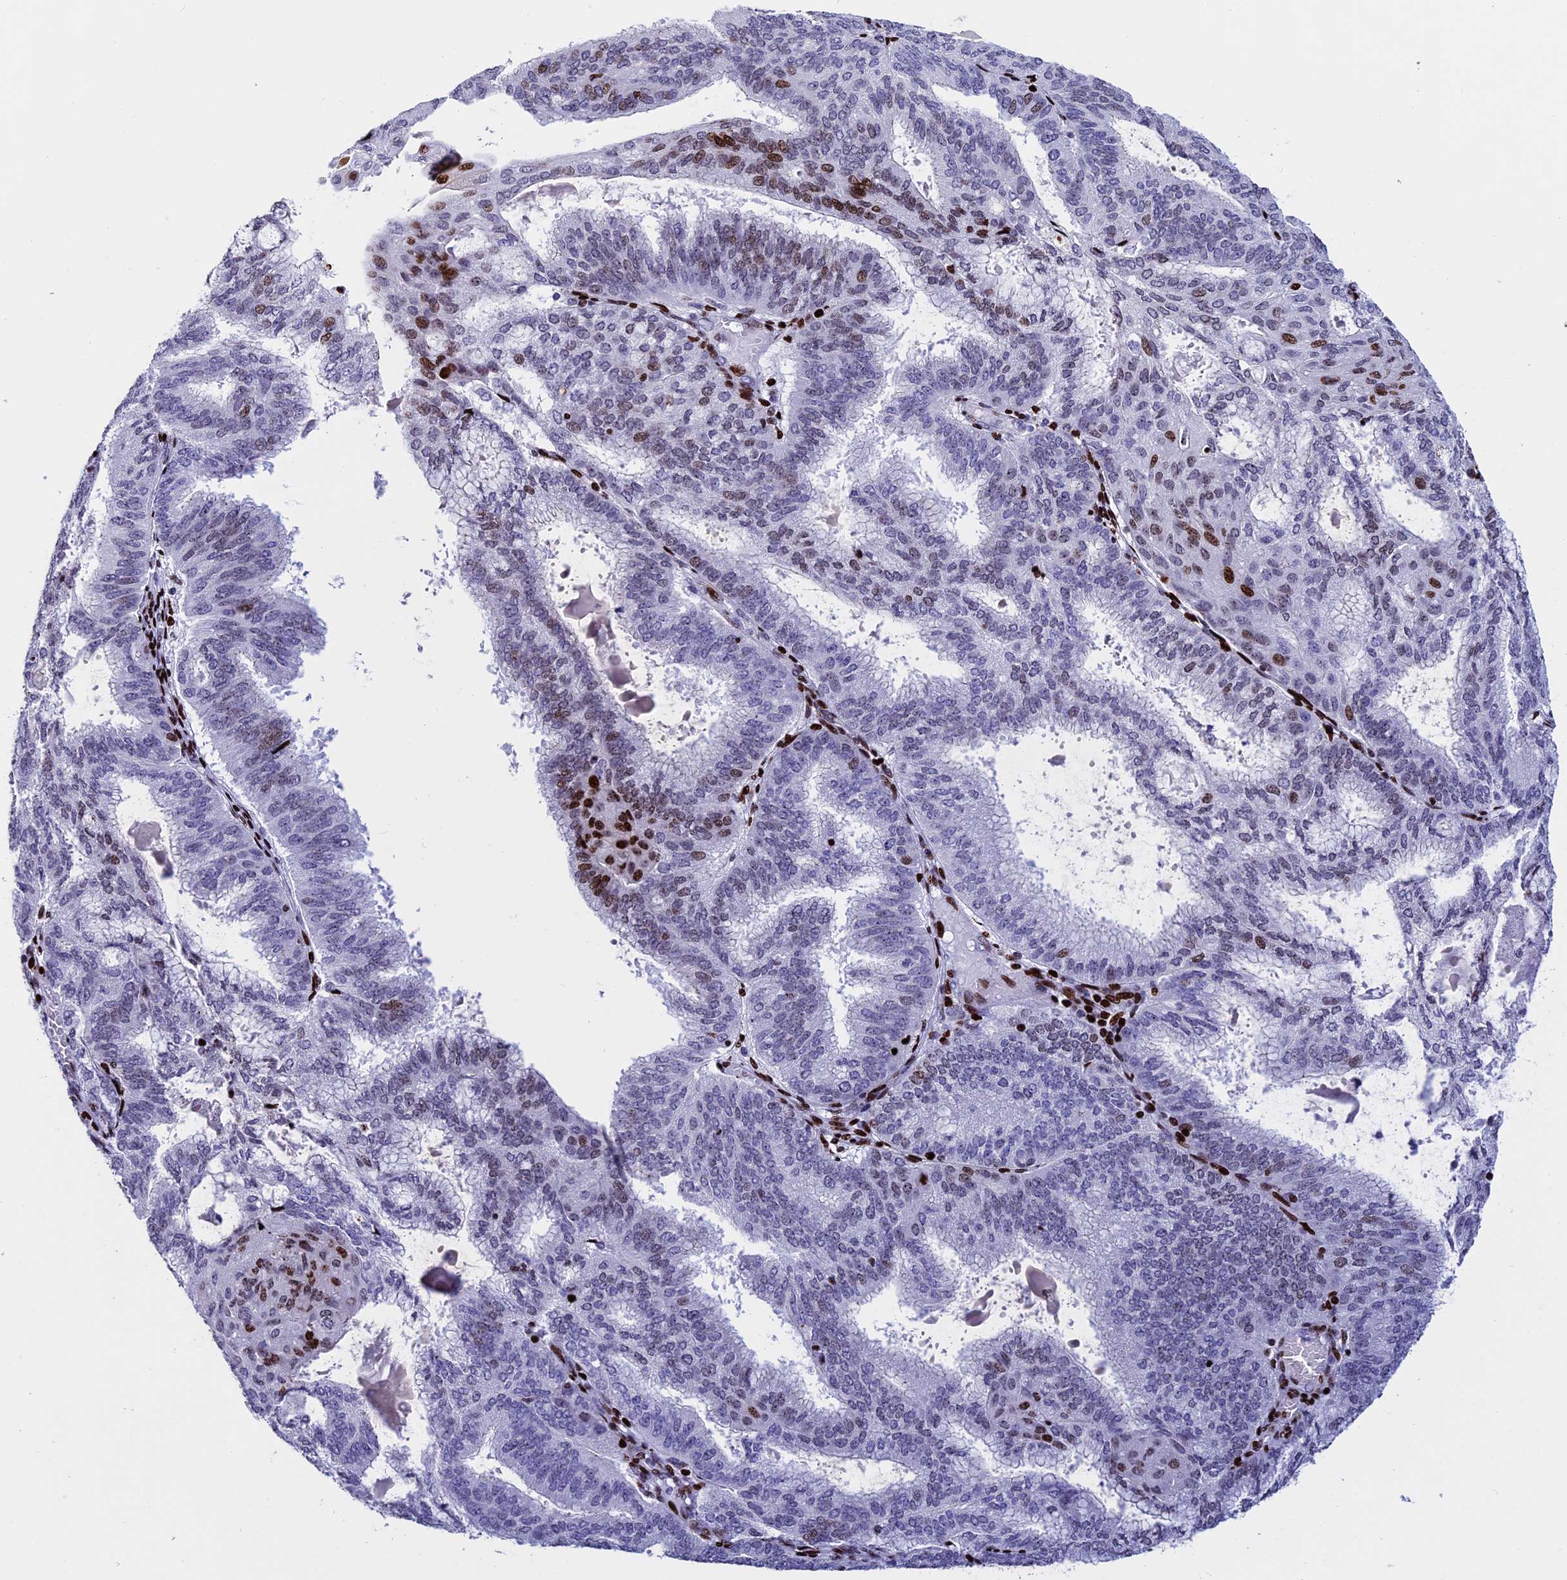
{"staining": {"intensity": "strong", "quantity": "<25%", "location": "nuclear"}, "tissue": "endometrial cancer", "cell_type": "Tumor cells", "image_type": "cancer", "snomed": [{"axis": "morphology", "description": "Adenocarcinoma, NOS"}, {"axis": "topography", "description": "Endometrium"}], "caption": "High-power microscopy captured an immunohistochemistry (IHC) image of adenocarcinoma (endometrial), revealing strong nuclear positivity in approximately <25% of tumor cells.", "gene": "BTBD3", "patient": {"sex": "female", "age": 49}}